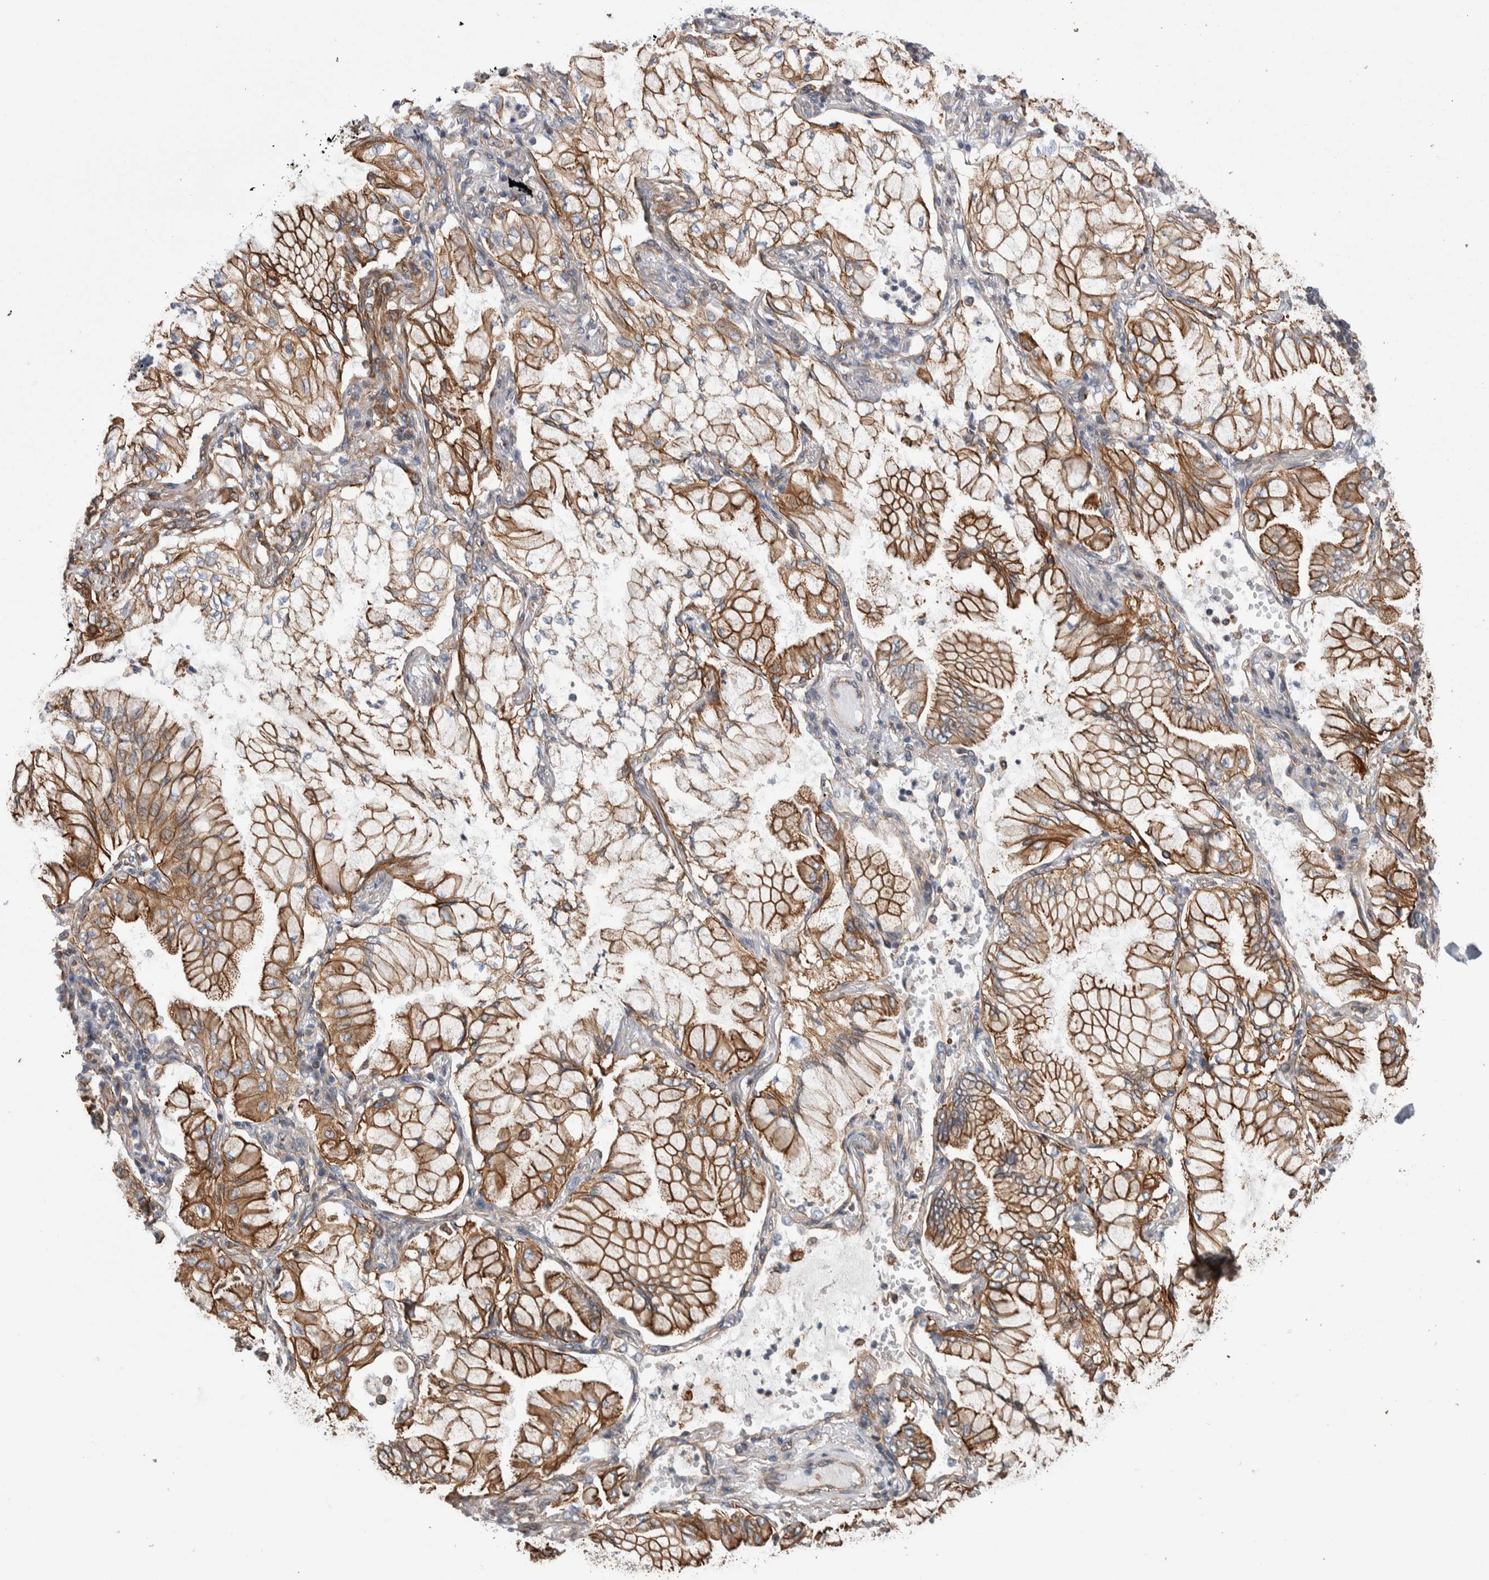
{"staining": {"intensity": "moderate", "quantity": ">75%", "location": "cytoplasmic/membranous"}, "tissue": "lung cancer", "cell_type": "Tumor cells", "image_type": "cancer", "snomed": [{"axis": "morphology", "description": "Adenocarcinoma, NOS"}, {"axis": "topography", "description": "Lung"}], "caption": "Lung cancer (adenocarcinoma) stained with a protein marker displays moderate staining in tumor cells.", "gene": "KIF12", "patient": {"sex": "female", "age": 70}}